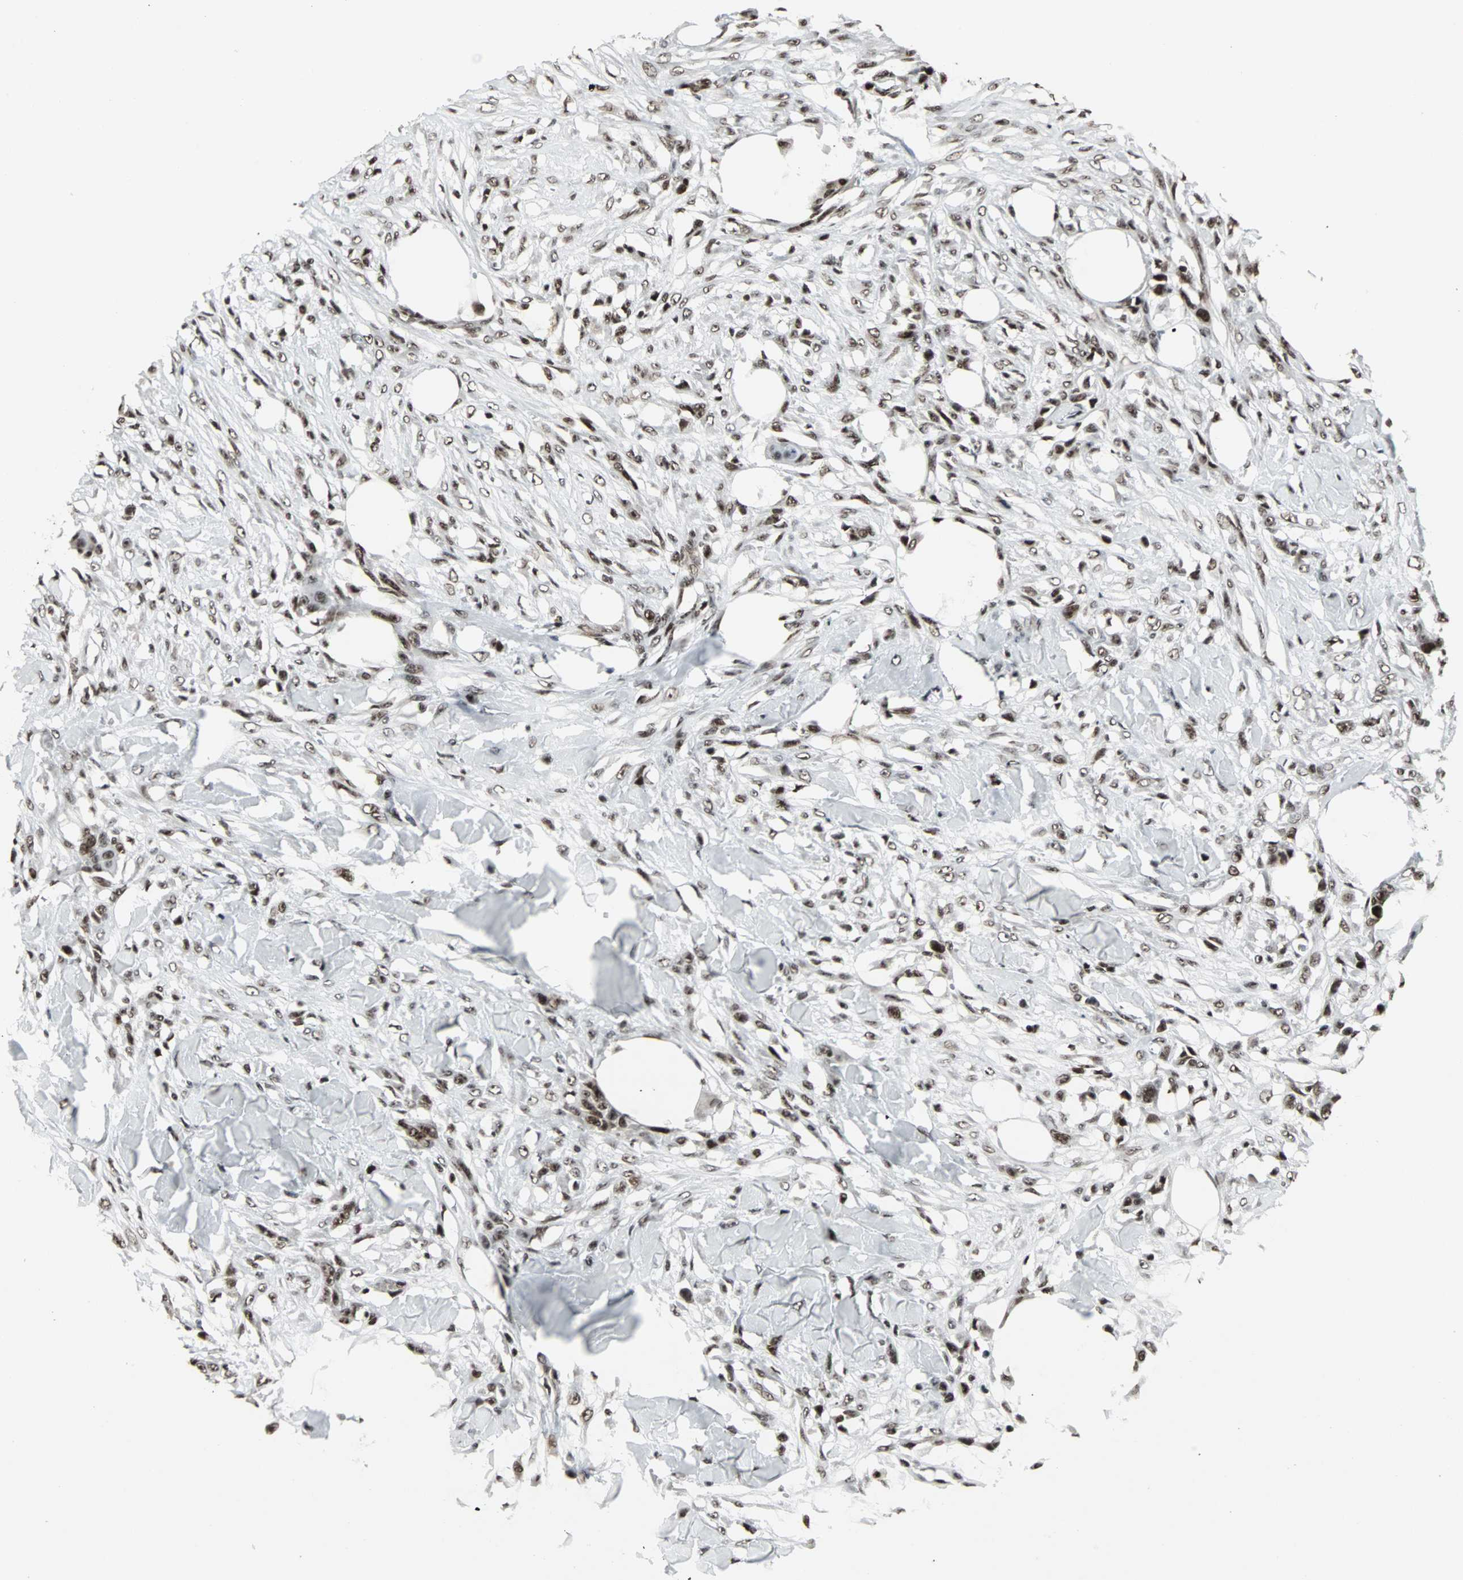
{"staining": {"intensity": "moderate", "quantity": ">75%", "location": "nuclear"}, "tissue": "skin cancer", "cell_type": "Tumor cells", "image_type": "cancer", "snomed": [{"axis": "morphology", "description": "Normal tissue, NOS"}, {"axis": "morphology", "description": "Squamous cell carcinoma, NOS"}, {"axis": "topography", "description": "Skin"}], "caption": "High-magnification brightfield microscopy of squamous cell carcinoma (skin) stained with DAB (3,3'-diaminobenzidine) (brown) and counterstained with hematoxylin (blue). tumor cells exhibit moderate nuclear staining is identified in about>75% of cells.", "gene": "PNKP", "patient": {"sex": "female", "age": 59}}